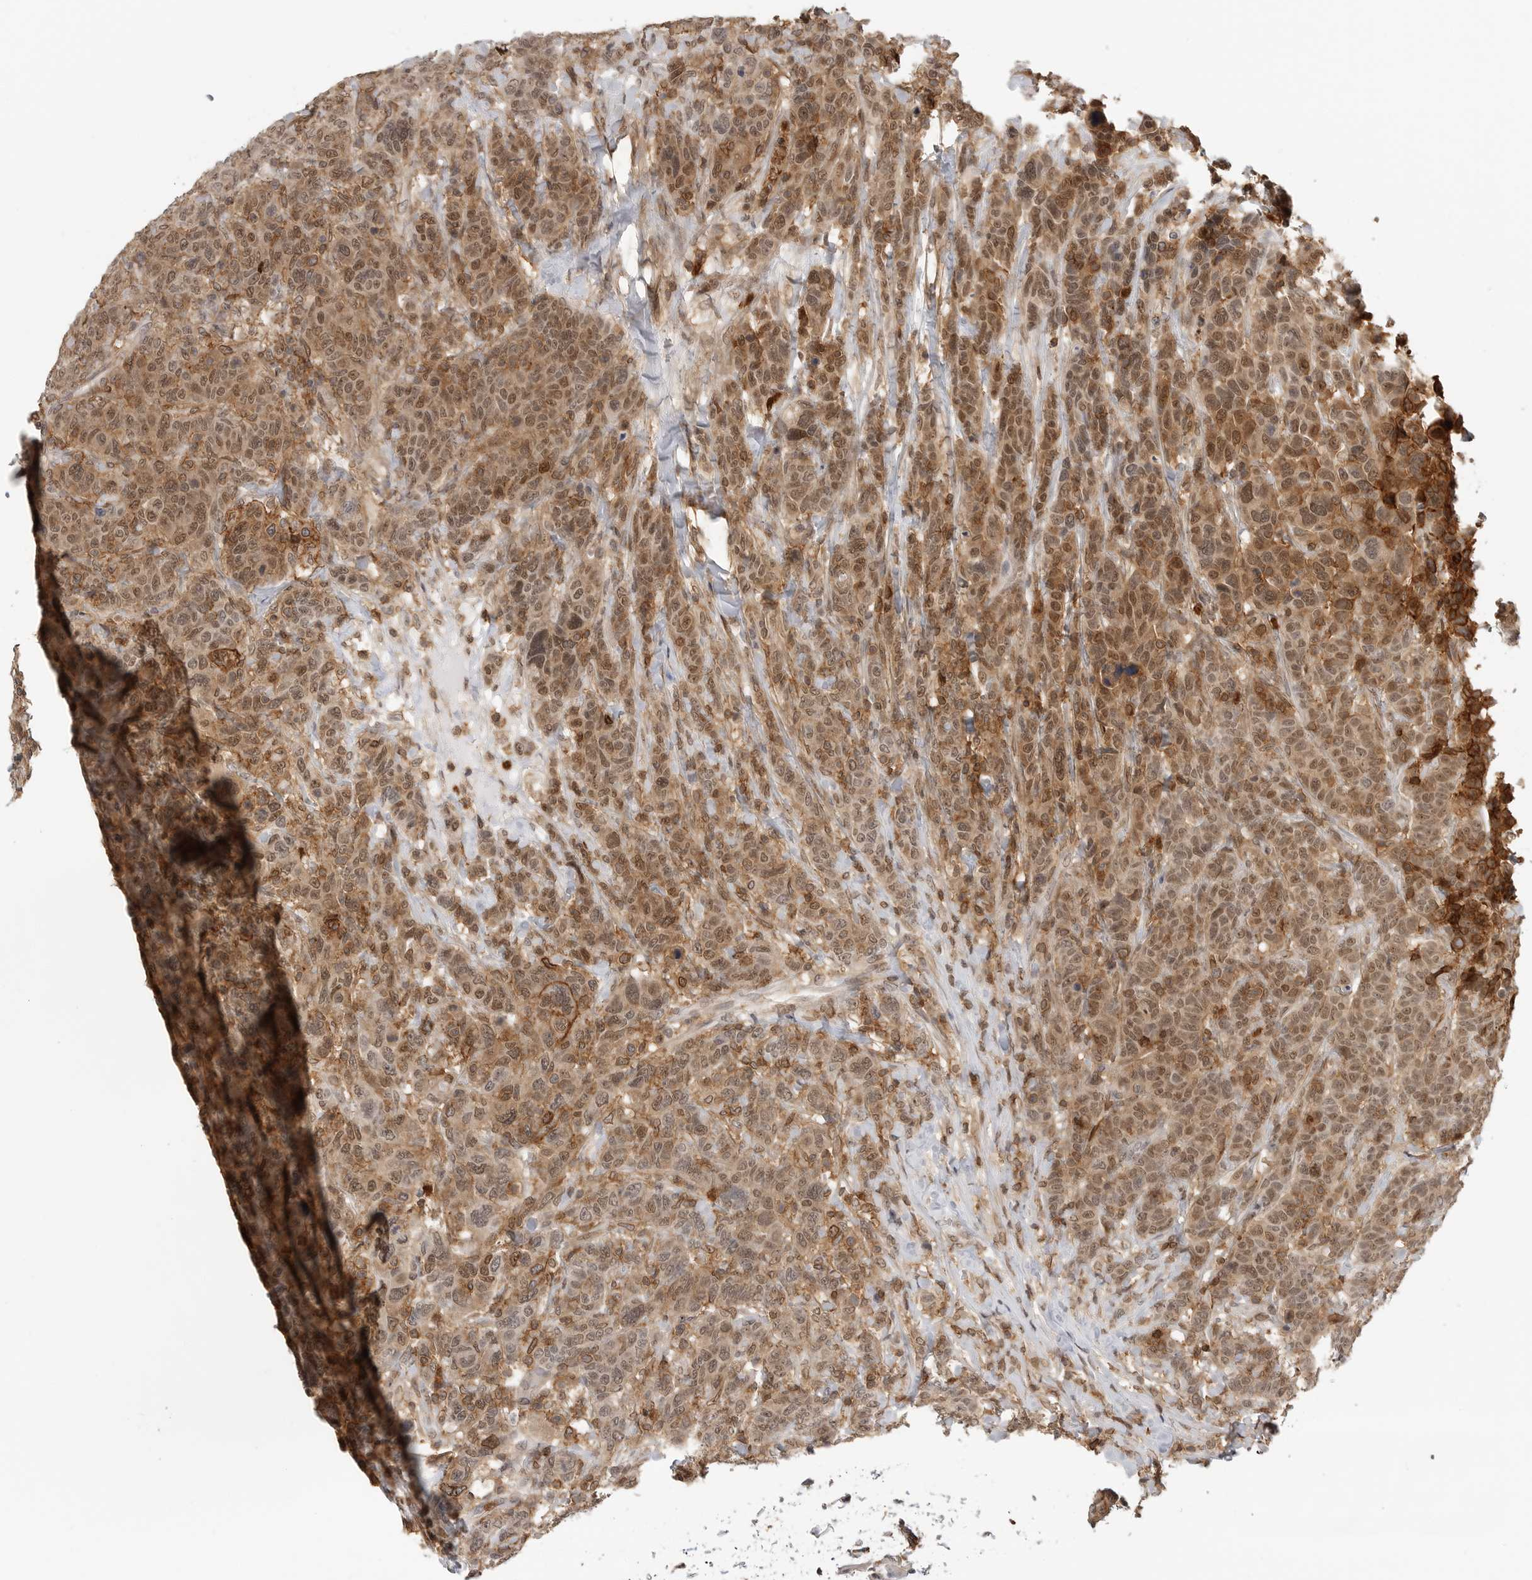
{"staining": {"intensity": "moderate", "quantity": ">75%", "location": "cytoplasmic/membranous,nuclear"}, "tissue": "breast cancer", "cell_type": "Tumor cells", "image_type": "cancer", "snomed": [{"axis": "morphology", "description": "Duct carcinoma"}, {"axis": "topography", "description": "Breast"}], "caption": "Immunohistochemical staining of invasive ductal carcinoma (breast) shows moderate cytoplasmic/membranous and nuclear protein staining in approximately >75% of tumor cells.", "gene": "ANXA11", "patient": {"sex": "female", "age": 37}}